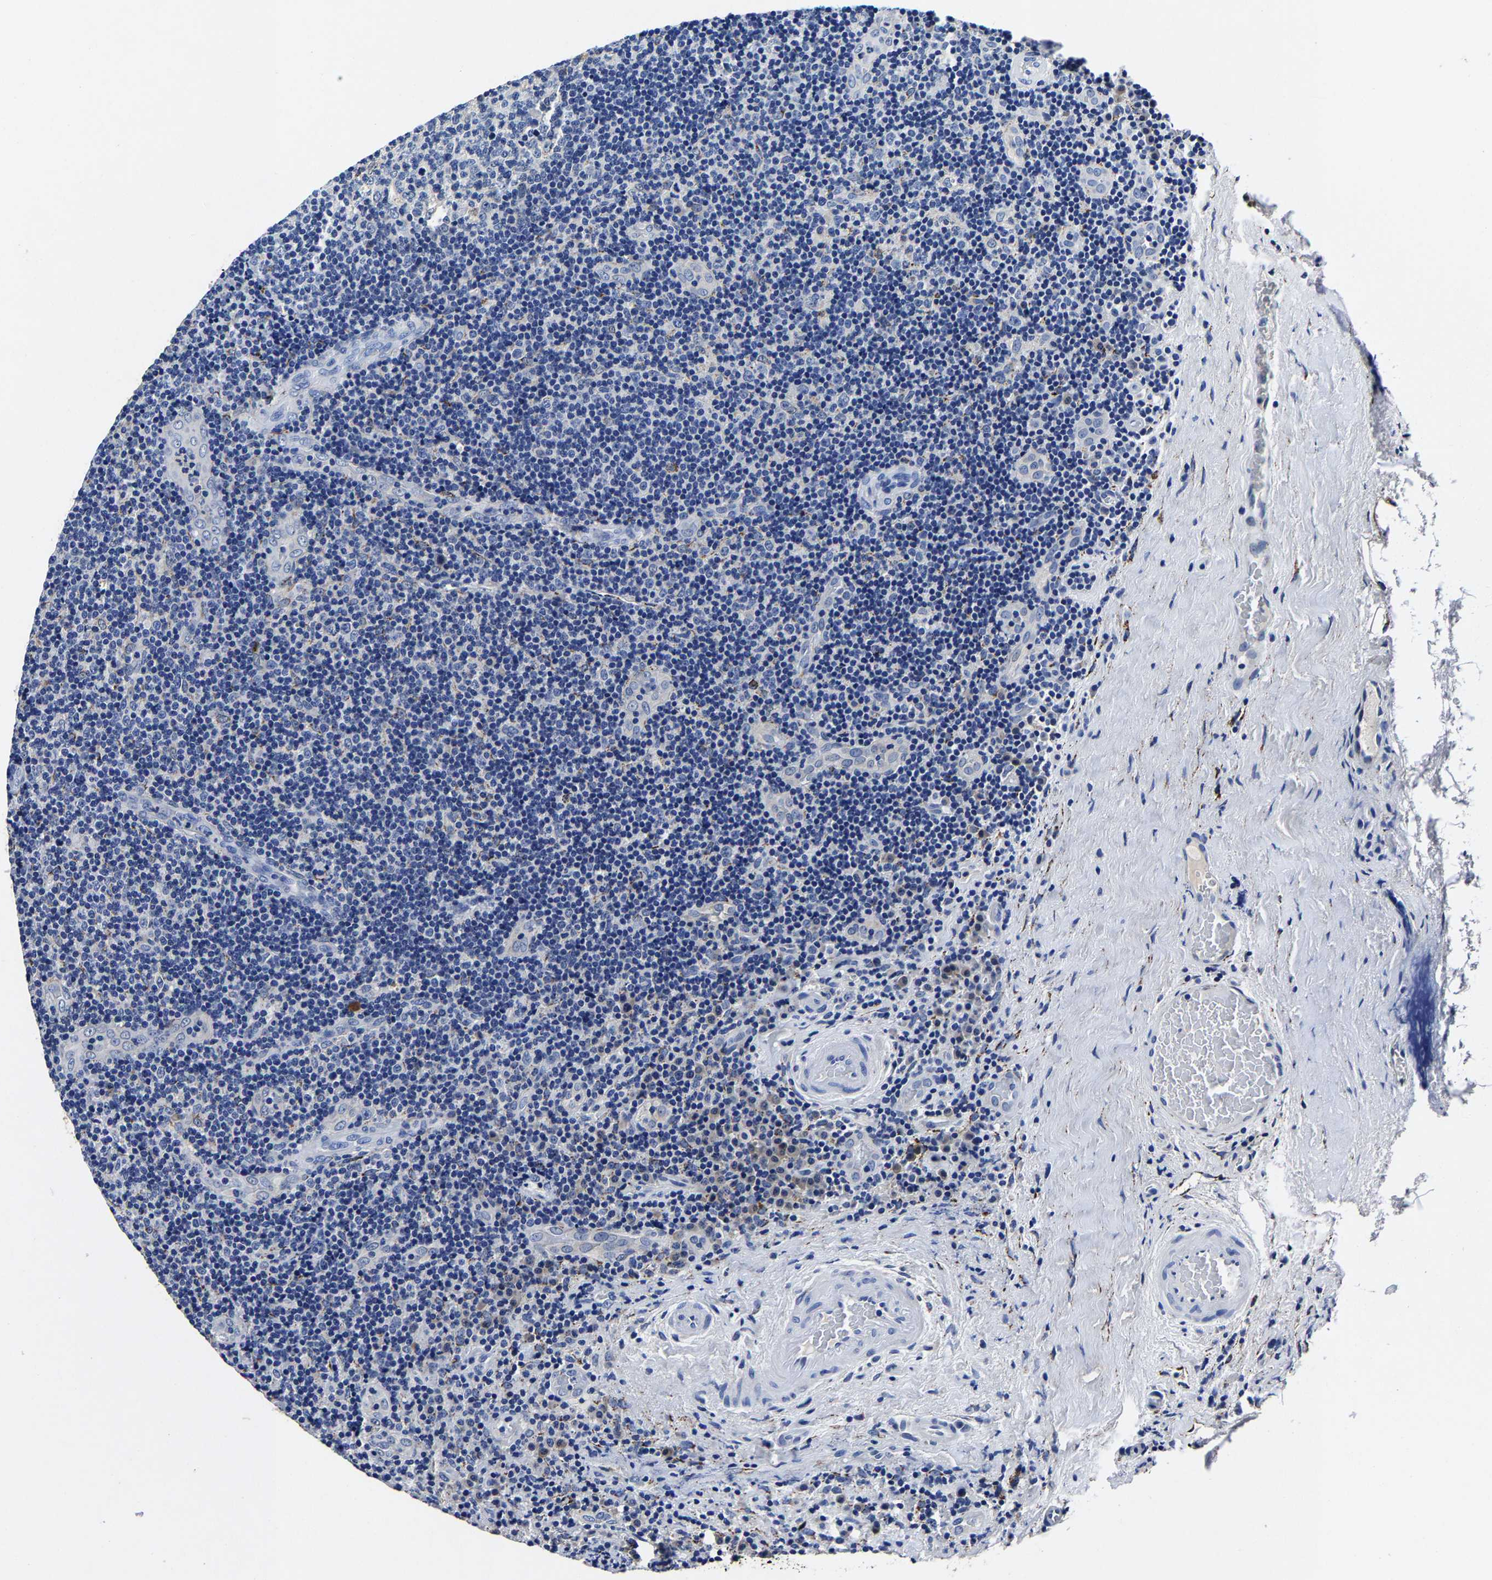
{"staining": {"intensity": "negative", "quantity": "none", "location": "none"}, "tissue": "lymphoma", "cell_type": "Tumor cells", "image_type": "cancer", "snomed": [{"axis": "morphology", "description": "Malignant lymphoma, non-Hodgkin's type, High grade"}, {"axis": "topography", "description": "Tonsil"}], "caption": "Tumor cells show no significant positivity in malignant lymphoma, non-Hodgkin's type (high-grade). The staining is performed using DAB (3,3'-diaminobenzidine) brown chromogen with nuclei counter-stained in using hematoxylin.", "gene": "PSPH", "patient": {"sex": "female", "age": 36}}